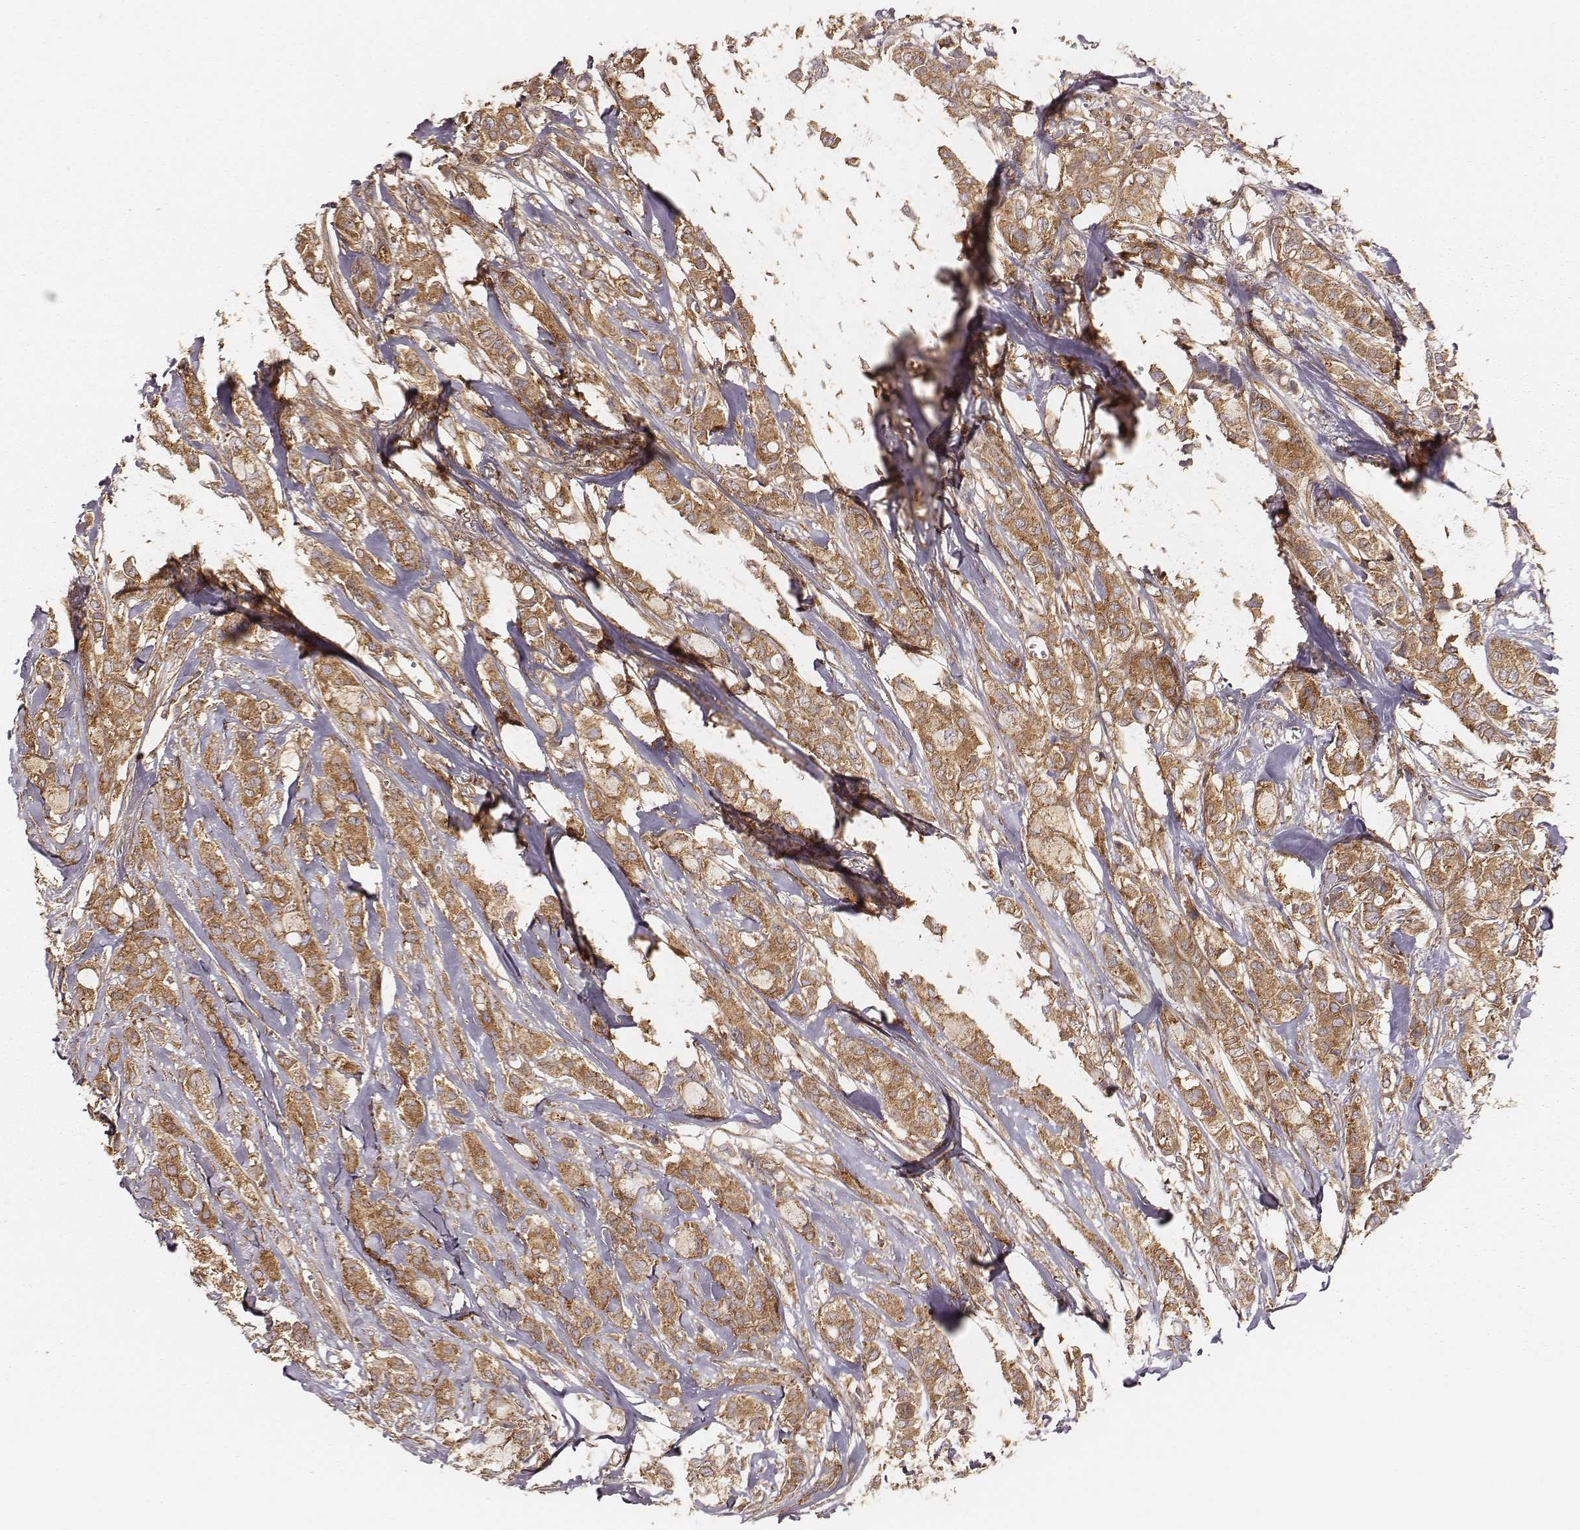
{"staining": {"intensity": "moderate", "quantity": ">75%", "location": "cytoplasmic/membranous"}, "tissue": "breast cancer", "cell_type": "Tumor cells", "image_type": "cancer", "snomed": [{"axis": "morphology", "description": "Duct carcinoma"}, {"axis": "topography", "description": "Breast"}], "caption": "This histopathology image reveals IHC staining of breast cancer, with medium moderate cytoplasmic/membranous expression in approximately >75% of tumor cells.", "gene": "CARS1", "patient": {"sex": "female", "age": 85}}